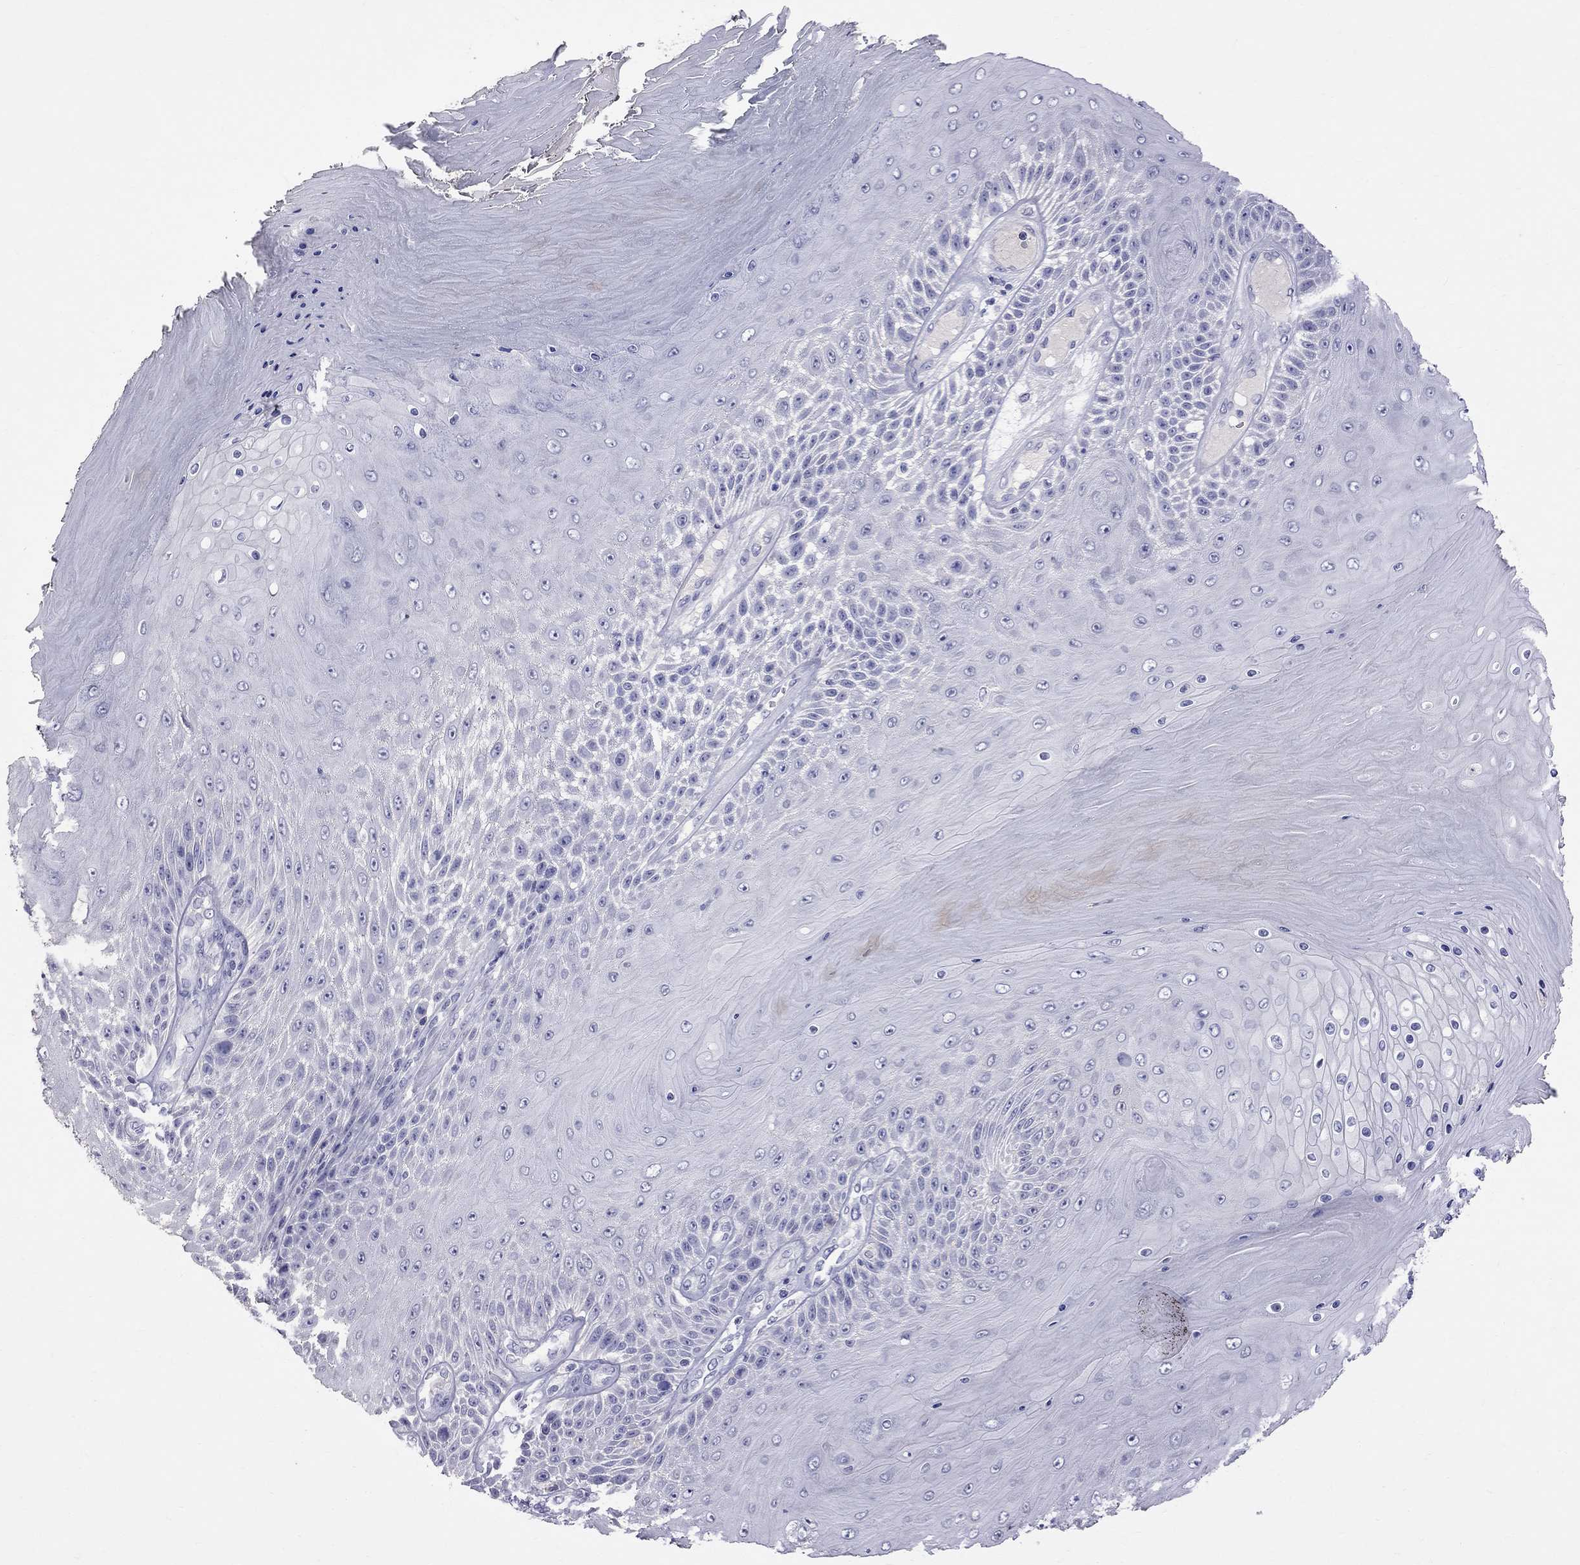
{"staining": {"intensity": "negative", "quantity": "none", "location": "none"}, "tissue": "skin cancer", "cell_type": "Tumor cells", "image_type": "cancer", "snomed": [{"axis": "morphology", "description": "Squamous cell carcinoma, NOS"}, {"axis": "topography", "description": "Skin"}], "caption": "Protein analysis of skin cancer shows no significant positivity in tumor cells.", "gene": "CFAP91", "patient": {"sex": "male", "age": 62}}